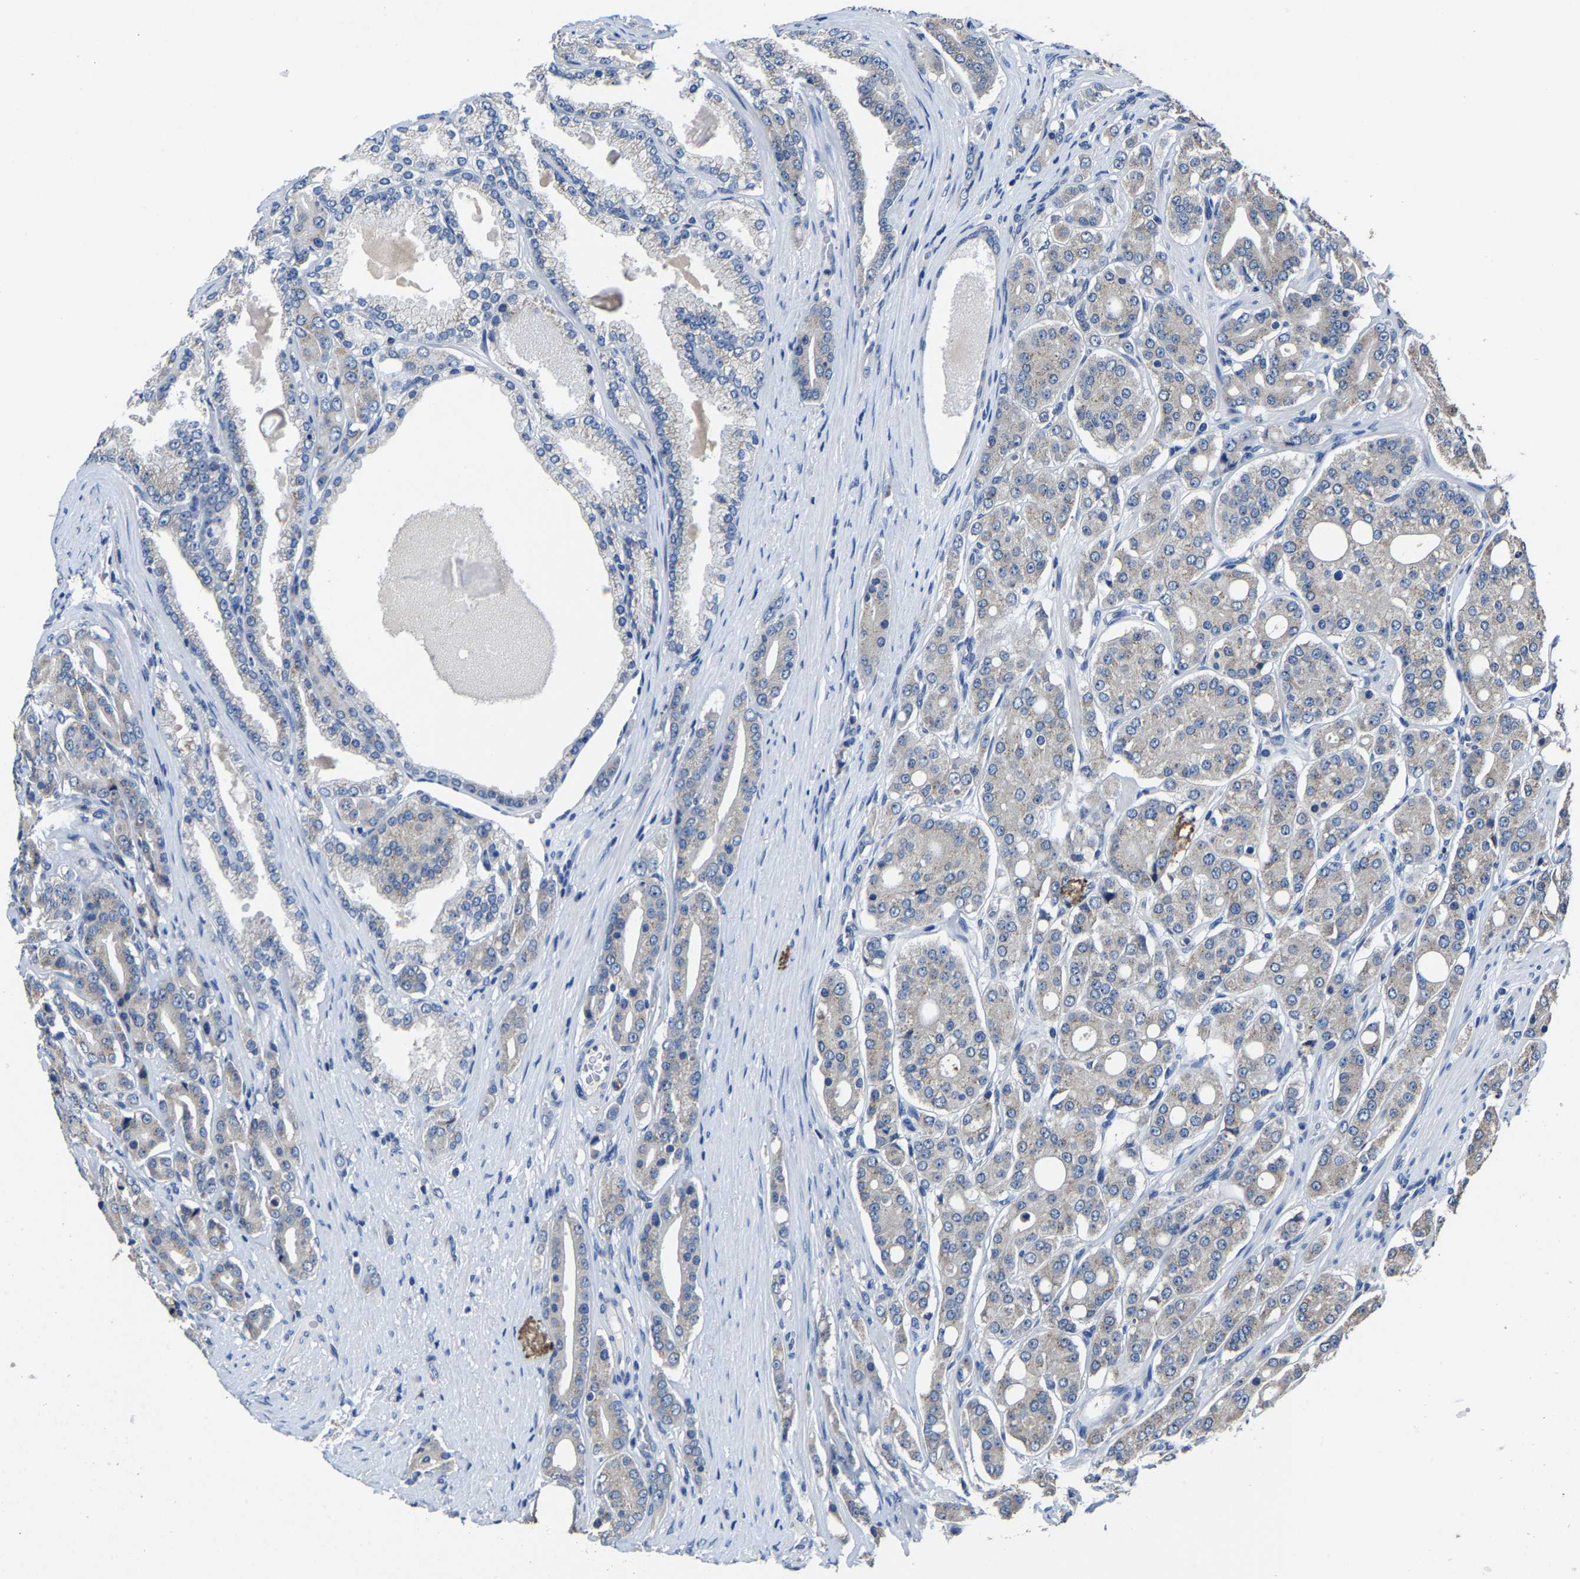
{"staining": {"intensity": "negative", "quantity": "none", "location": "none"}, "tissue": "prostate cancer", "cell_type": "Tumor cells", "image_type": "cancer", "snomed": [{"axis": "morphology", "description": "Adenocarcinoma, High grade"}, {"axis": "topography", "description": "Prostate"}], "caption": "Tumor cells show no significant expression in prostate cancer.", "gene": "EBAG9", "patient": {"sex": "male", "age": 71}}